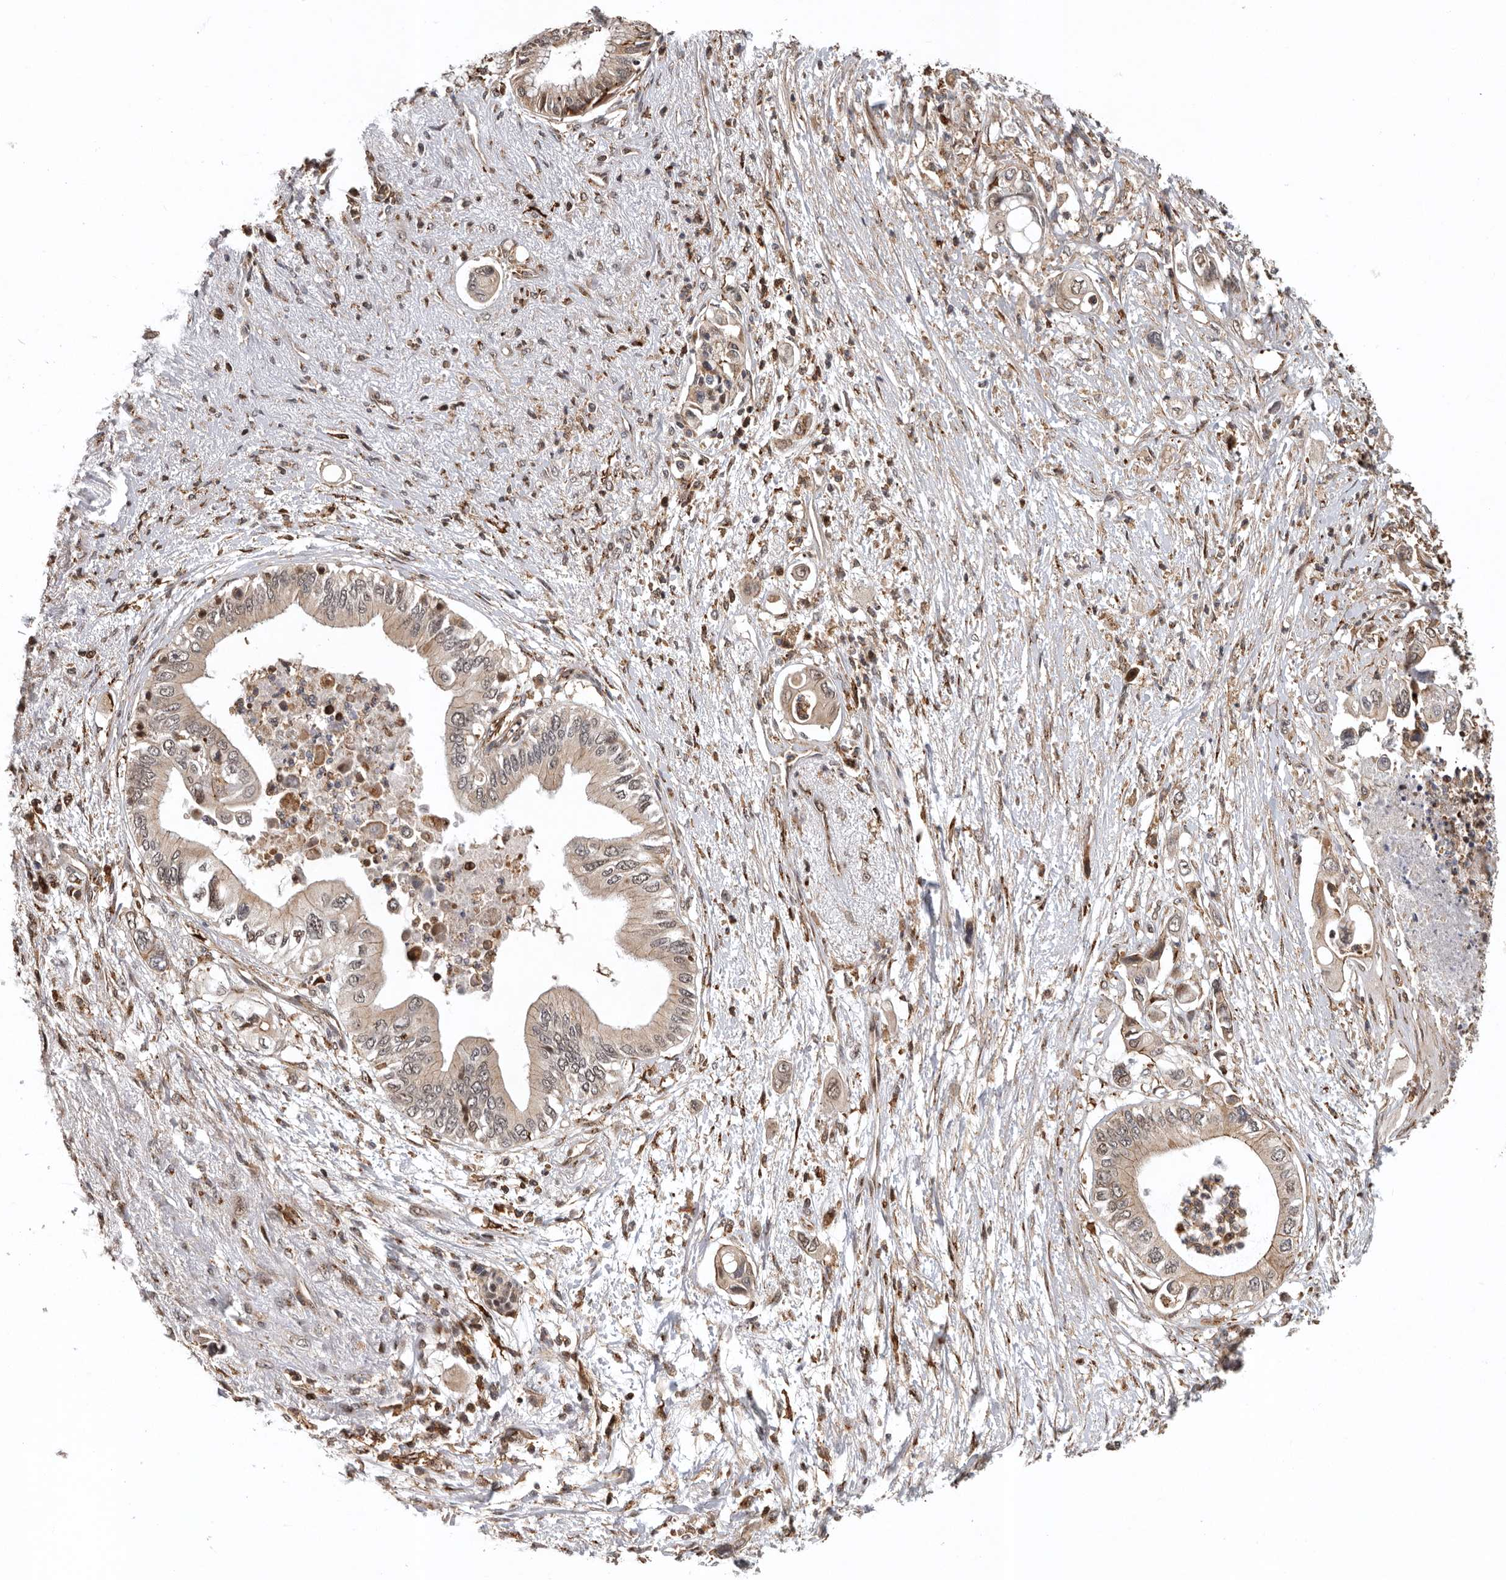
{"staining": {"intensity": "weak", "quantity": ">75%", "location": "cytoplasmic/membranous,nuclear"}, "tissue": "pancreatic cancer", "cell_type": "Tumor cells", "image_type": "cancer", "snomed": [{"axis": "morphology", "description": "Adenocarcinoma, NOS"}, {"axis": "topography", "description": "Pancreas"}], "caption": "A low amount of weak cytoplasmic/membranous and nuclear staining is identified in about >75% of tumor cells in pancreatic adenocarcinoma tissue.", "gene": "RNF157", "patient": {"sex": "male", "age": 66}}